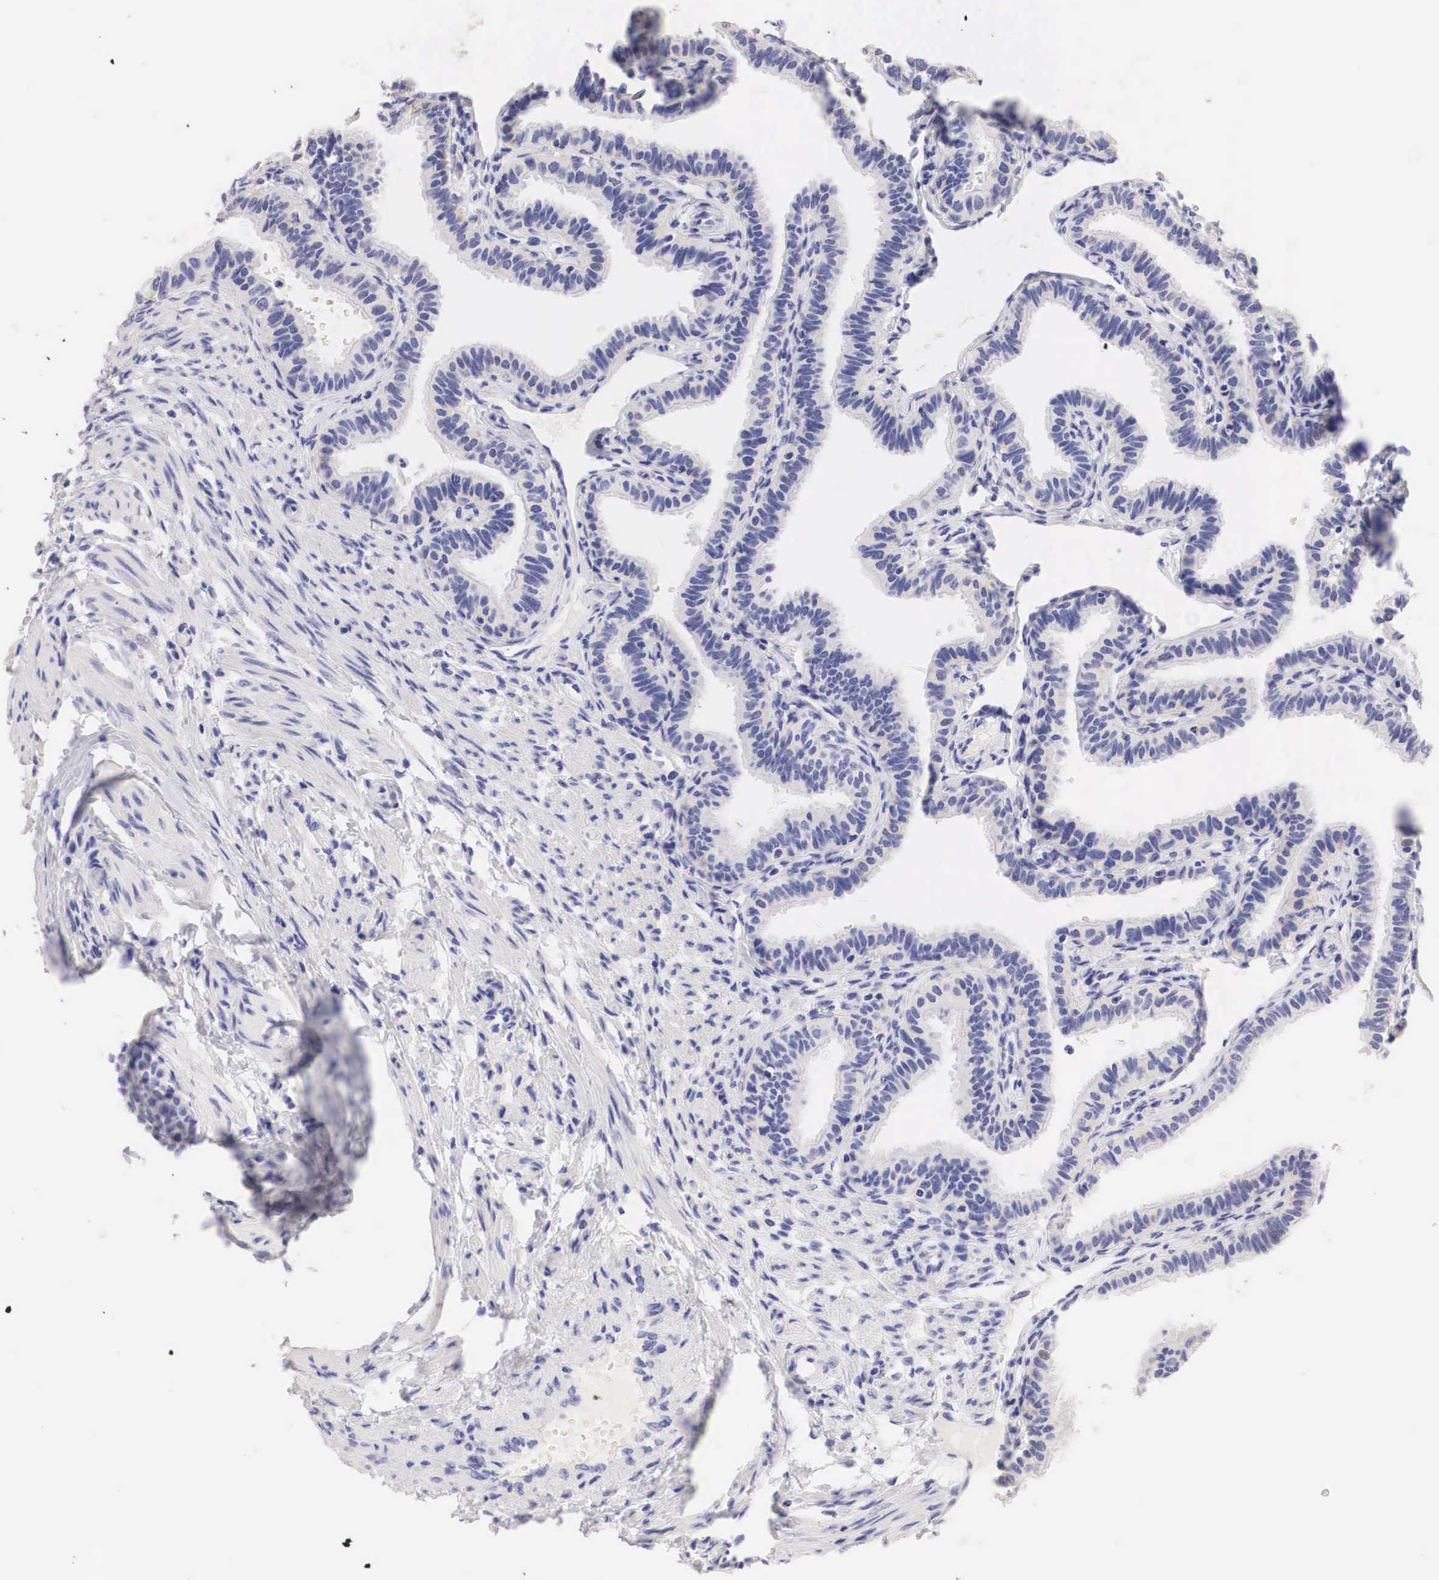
{"staining": {"intensity": "weak", "quantity": "<25%", "location": "cytoplasmic/membranous"}, "tissue": "fallopian tube", "cell_type": "Glandular cells", "image_type": "normal", "snomed": [{"axis": "morphology", "description": "Normal tissue, NOS"}, {"axis": "topography", "description": "Fallopian tube"}], "caption": "Immunohistochemistry (IHC) photomicrograph of benign human fallopian tube stained for a protein (brown), which exhibits no positivity in glandular cells.", "gene": "ERBB2", "patient": {"sex": "female", "age": 32}}